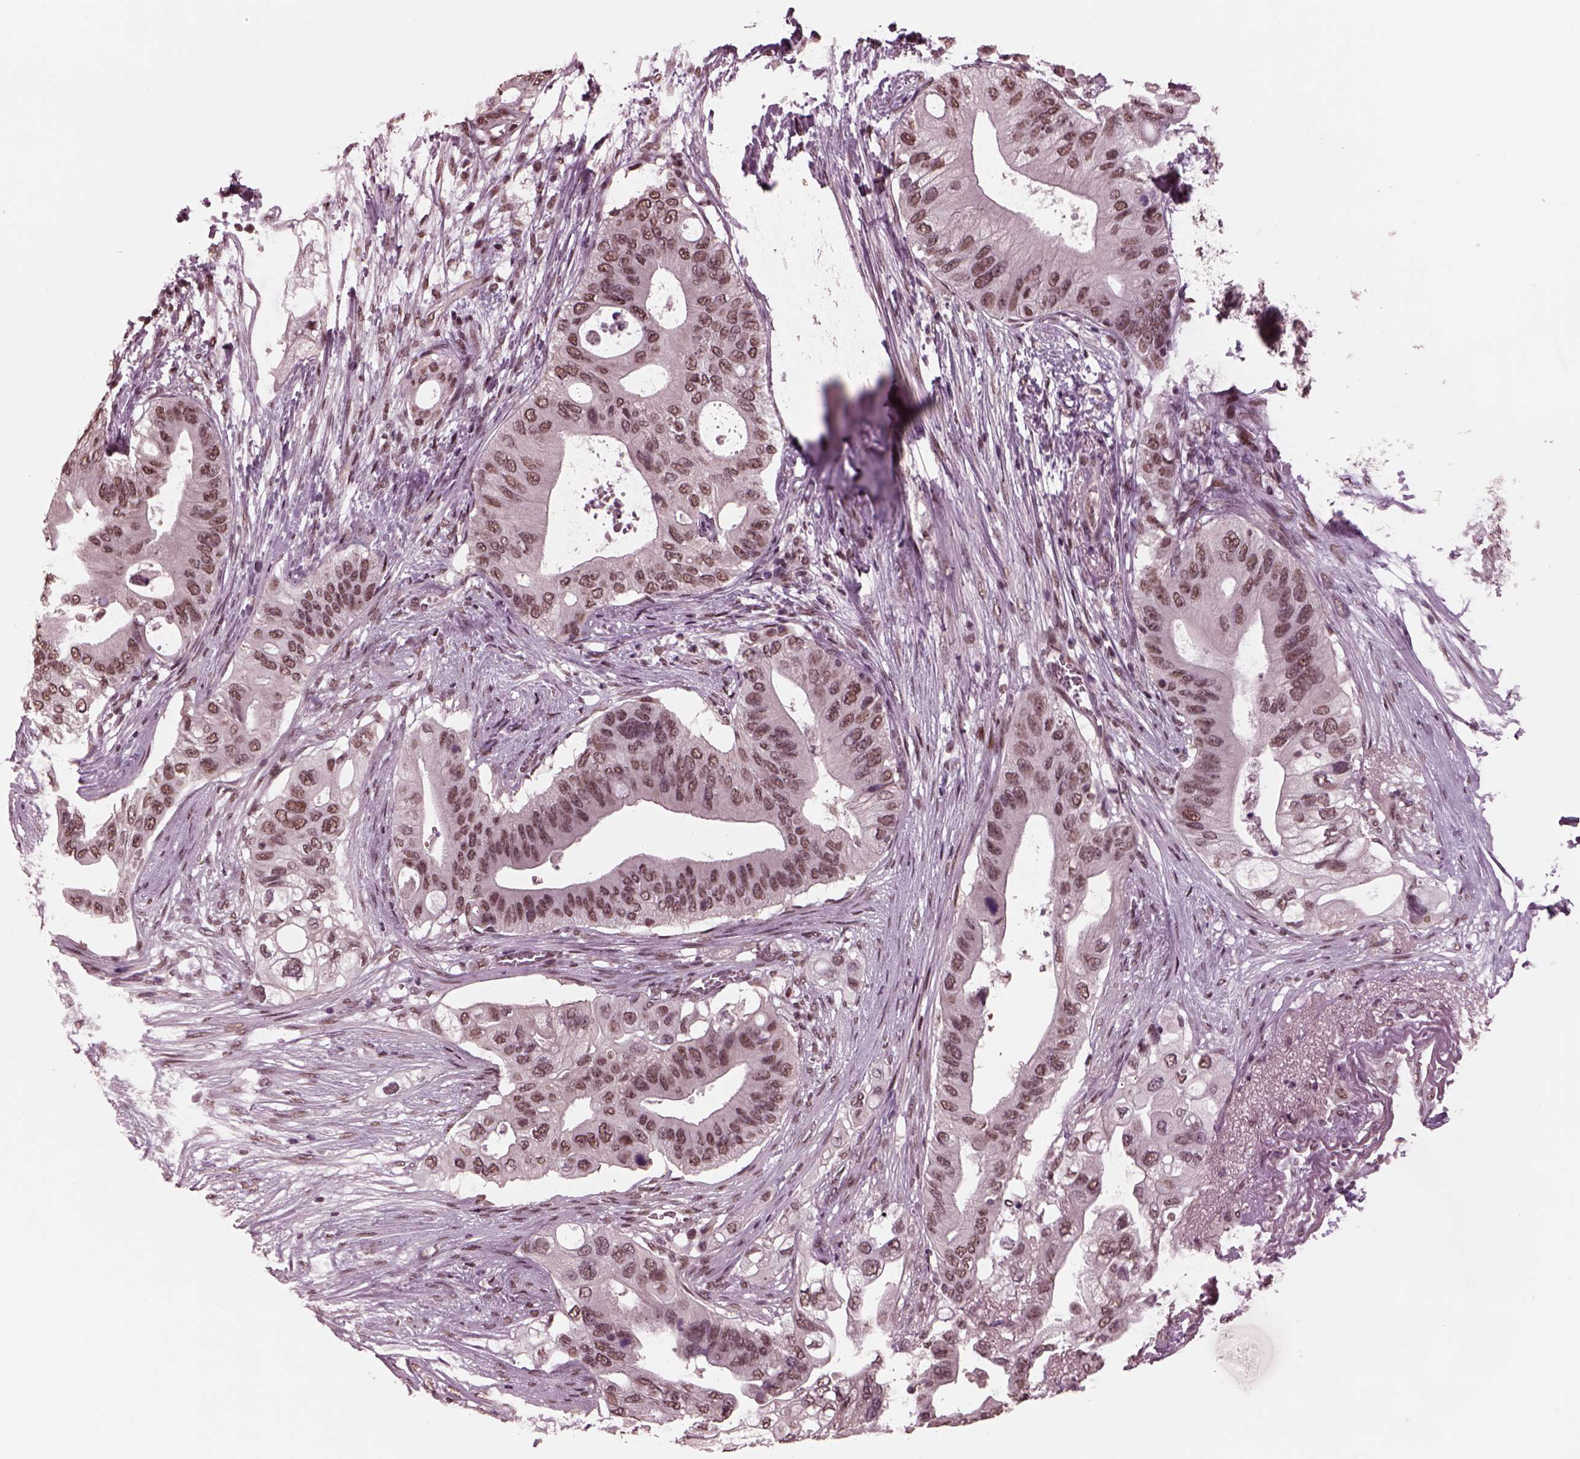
{"staining": {"intensity": "moderate", "quantity": "25%-75%", "location": "nuclear"}, "tissue": "pancreatic cancer", "cell_type": "Tumor cells", "image_type": "cancer", "snomed": [{"axis": "morphology", "description": "Adenocarcinoma, NOS"}, {"axis": "topography", "description": "Pancreas"}], "caption": "Protein staining by immunohistochemistry shows moderate nuclear expression in about 25%-75% of tumor cells in pancreatic cancer.", "gene": "NAP1L5", "patient": {"sex": "female", "age": 72}}